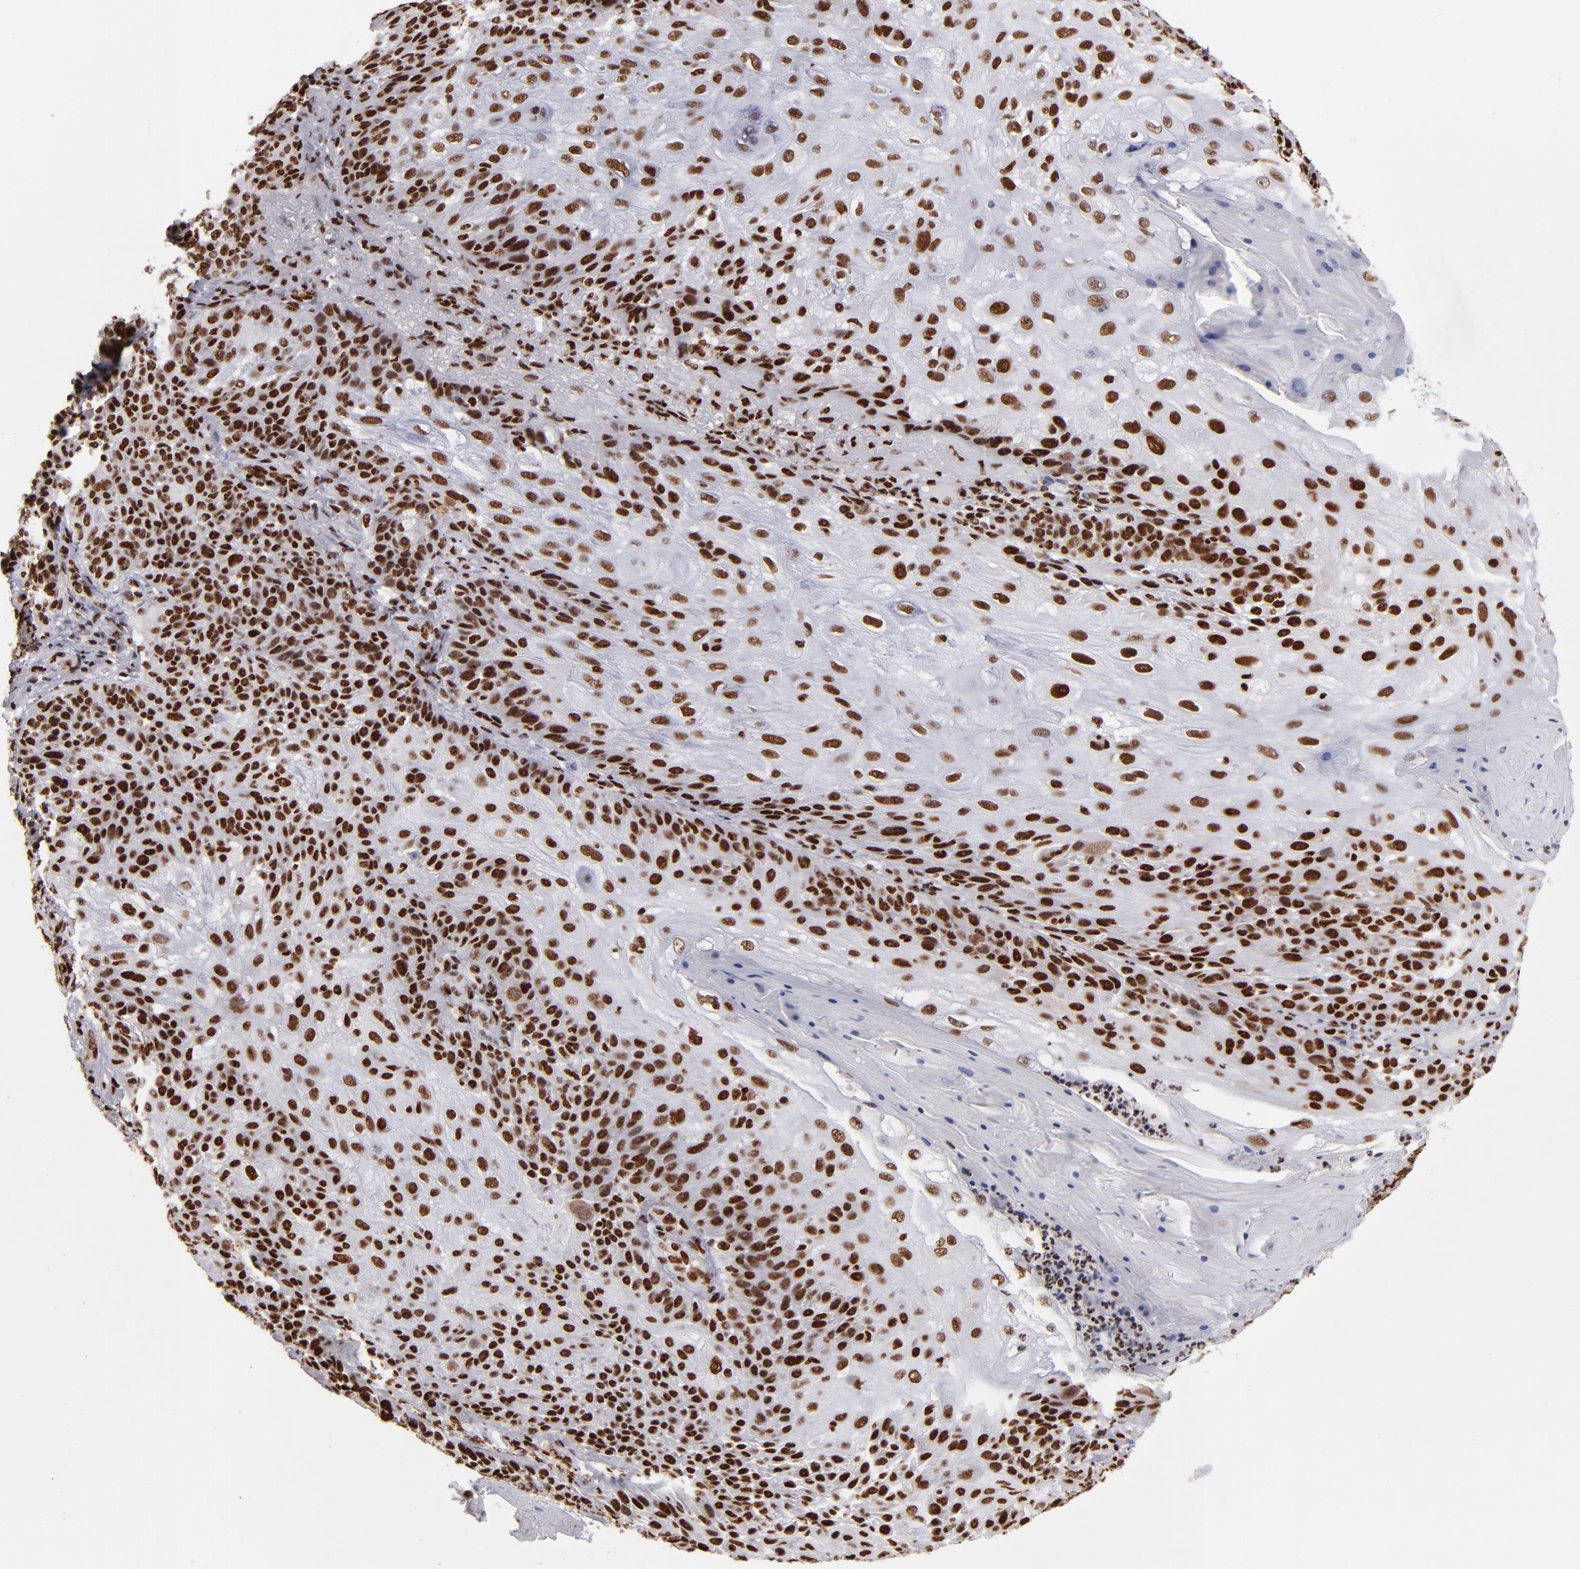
{"staining": {"intensity": "strong", "quantity": ">75%", "location": "nuclear"}, "tissue": "skin cancer", "cell_type": "Tumor cells", "image_type": "cancer", "snomed": [{"axis": "morphology", "description": "Normal tissue, NOS"}, {"axis": "morphology", "description": "Squamous cell carcinoma, NOS"}, {"axis": "topography", "description": "Skin"}], "caption": "Protein expression analysis of squamous cell carcinoma (skin) demonstrates strong nuclear positivity in approximately >75% of tumor cells.", "gene": "MRE11", "patient": {"sex": "female", "age": 83}}